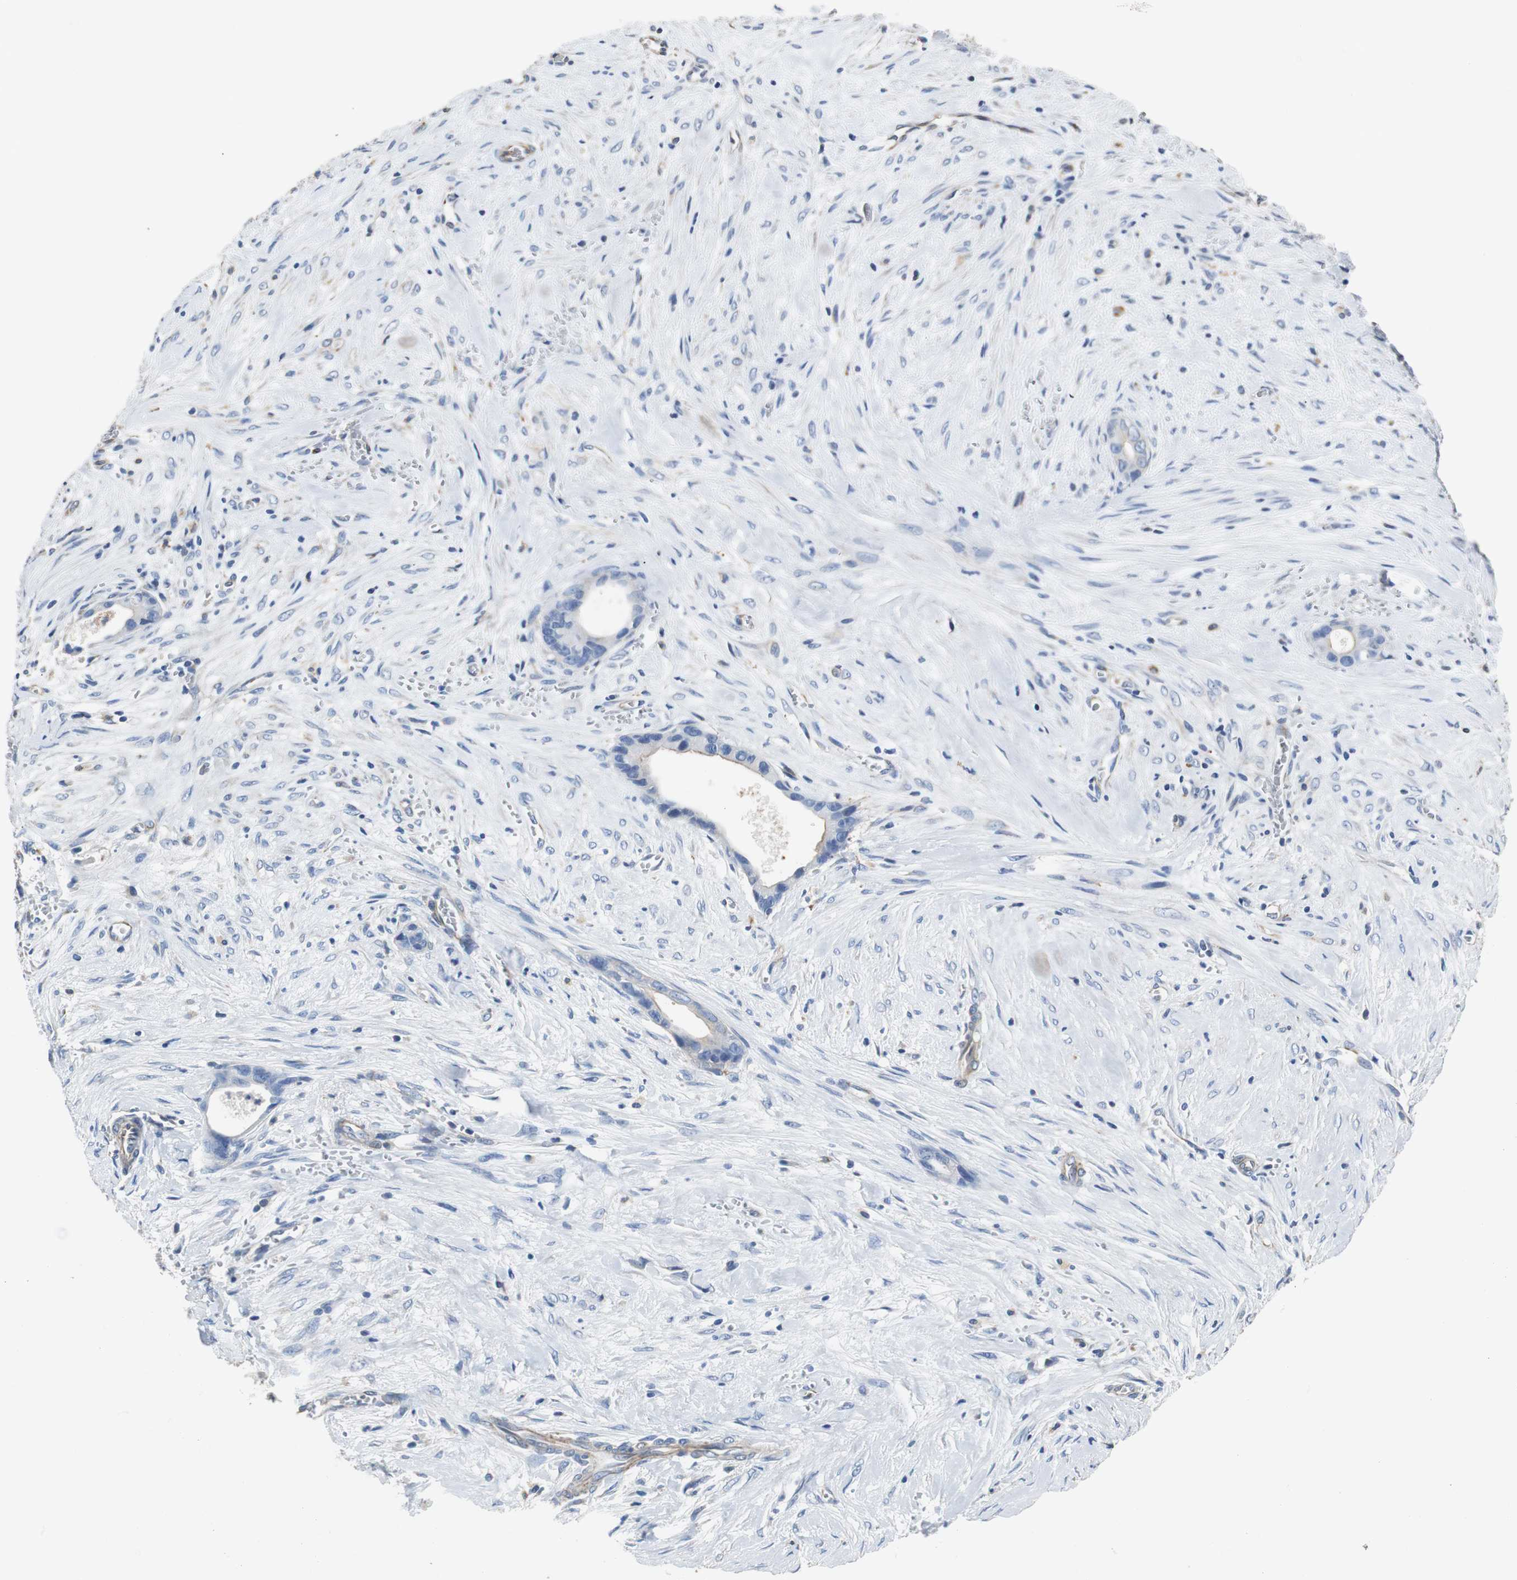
{"staining": {"intensity": "negative", "quantity": "none", "location": "none"}, "tissue": "liver cancer", "cell_type": "Tumor cells", "image_type": "cancer", "snomed": [{"axis": "morphology", "description": "Cholangiocarcinoma"}, {"axis": "topography", "description": "Liver"}], "caption": "Immunohistochemical staining of liver cholangiocarcinoma reveals no significant staining in tumor cells. The staining is performed using DAB (3,3'-diaminobenzidine) brown chromogen with nuclei counter-stained in using hematoxylin.", "gene": "PCK1", "patient": {"sex": "female", "age": 55}}